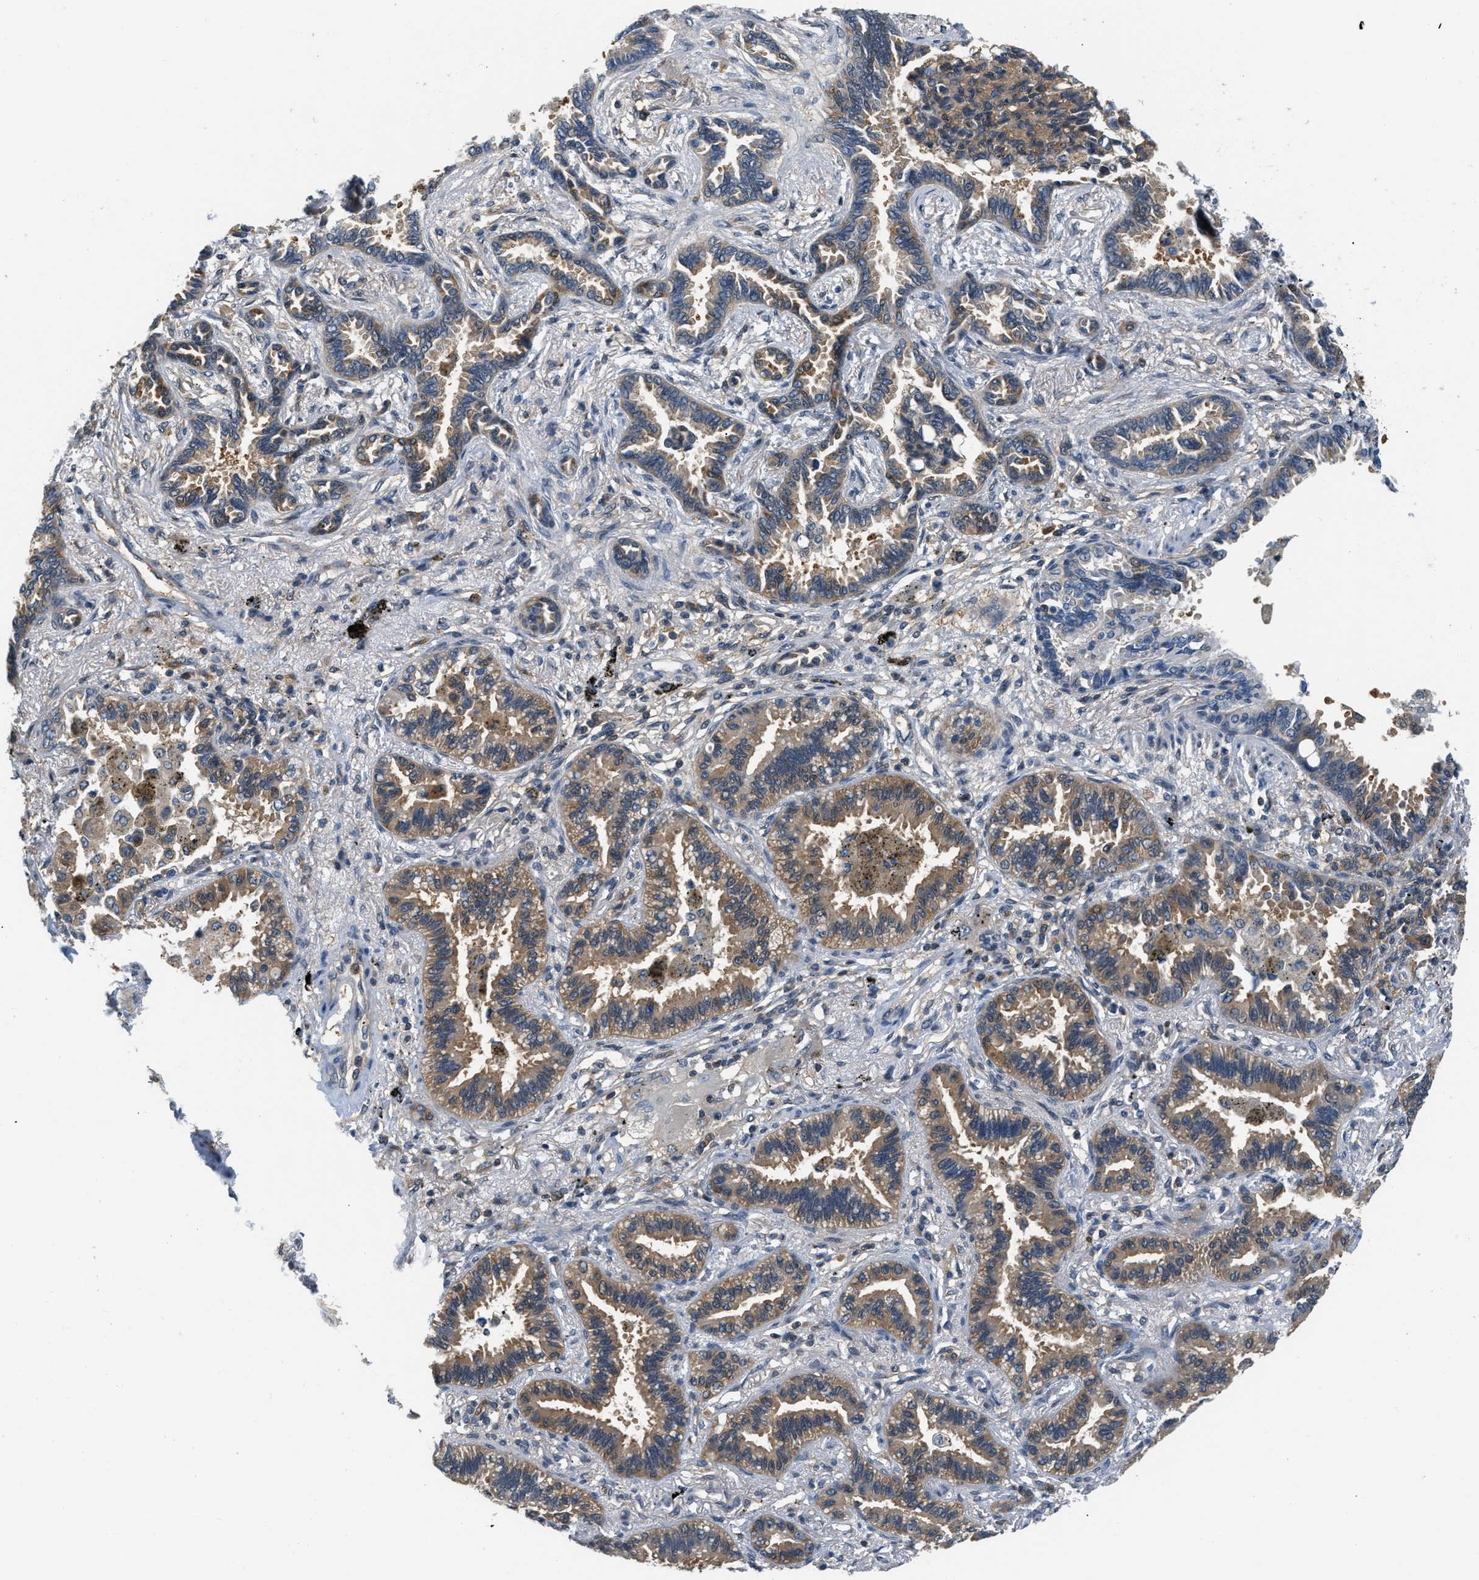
{"staining": {"intensity": "moderate", "quantity": ">75%", "location": "cytoplasmic/membranous"}, "tissue": "lung cancer", "cell_type": "Tumor cells", "image_type": "cancer", "snomed": [{"axis": "morphology", "description": "Normal tissue, NOS"}, {"axis": "morphology", "description": "Adenocarcinoma, NOS"}, {"axis": "topography", "description": "Lung"}], "caption": "Lung cancer was stained to show a protein in brown. There is medium levels of moderate cytoplasmic/membranous positivity in about >75% of tumor cells. Using DAB (brown) and hematoxylin (blue) stains, captured at high magnification using brightfield microscopy.", "gene": "EIF4EBP2", "patient": {"sex": "male", "age": 59}}